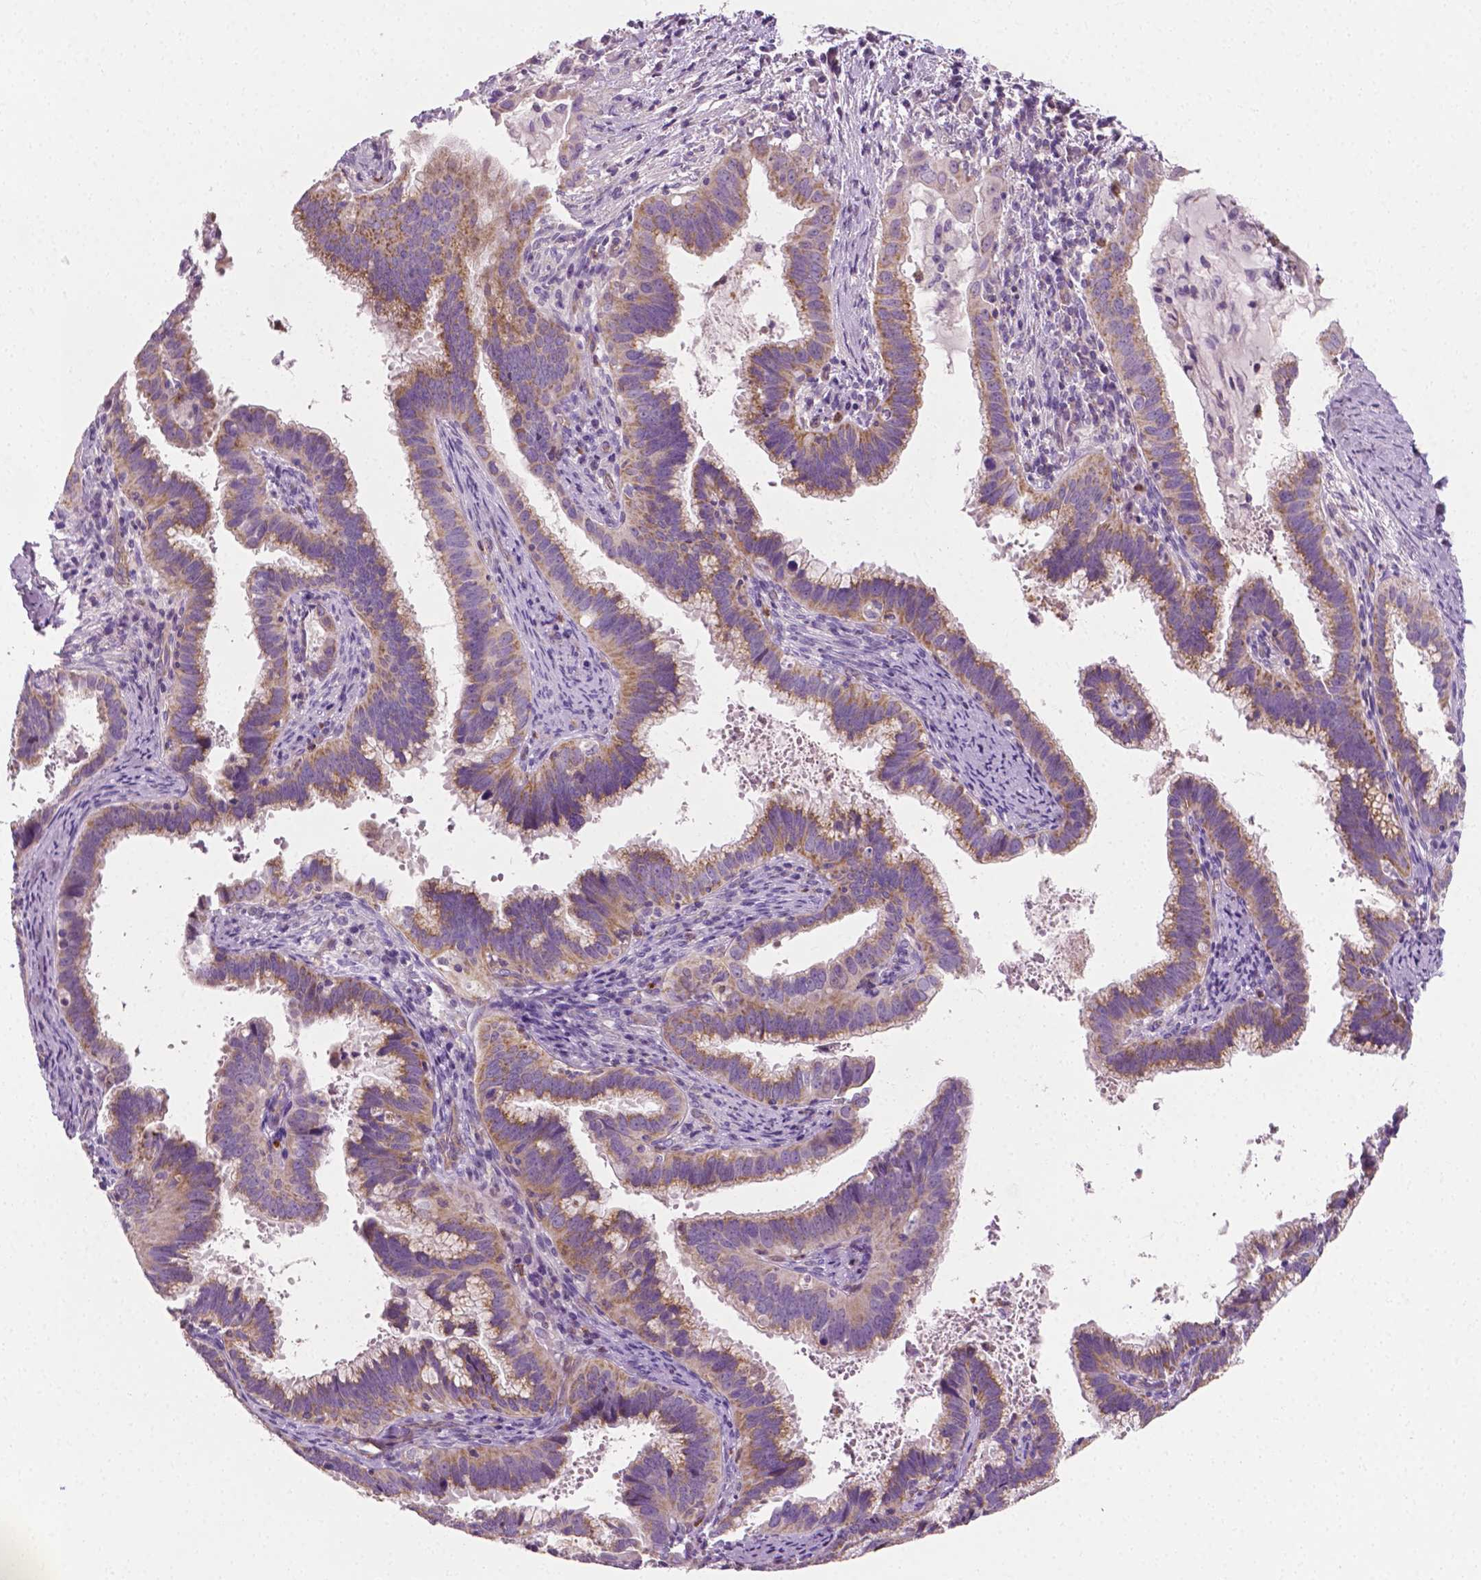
{"staining": {"intensity": "moderate", "quantity": ">75%", "location": "cytoplasmic/membranous"}, "tissue": "cervical cancer", "cell_type": "Tumor cells", "image_type": "cancer", "snomed": [{"axis": "morphology", "description": "Adenocarcinoma, NOS"}, {"axis": "topography", "description": "Cervix"}], "caption": "Protein staining of adenocarcinoma (cervical) tissue demonstrates moderate cytoplasmic/membranous staining in approximately >75% of tumor cells. Immunohistochemistry (ihc) stains the protein of interest in brown and the nuclei are stained blue.", "gene": "PTX3", "patient": {"sex": "female", "age": 56}}